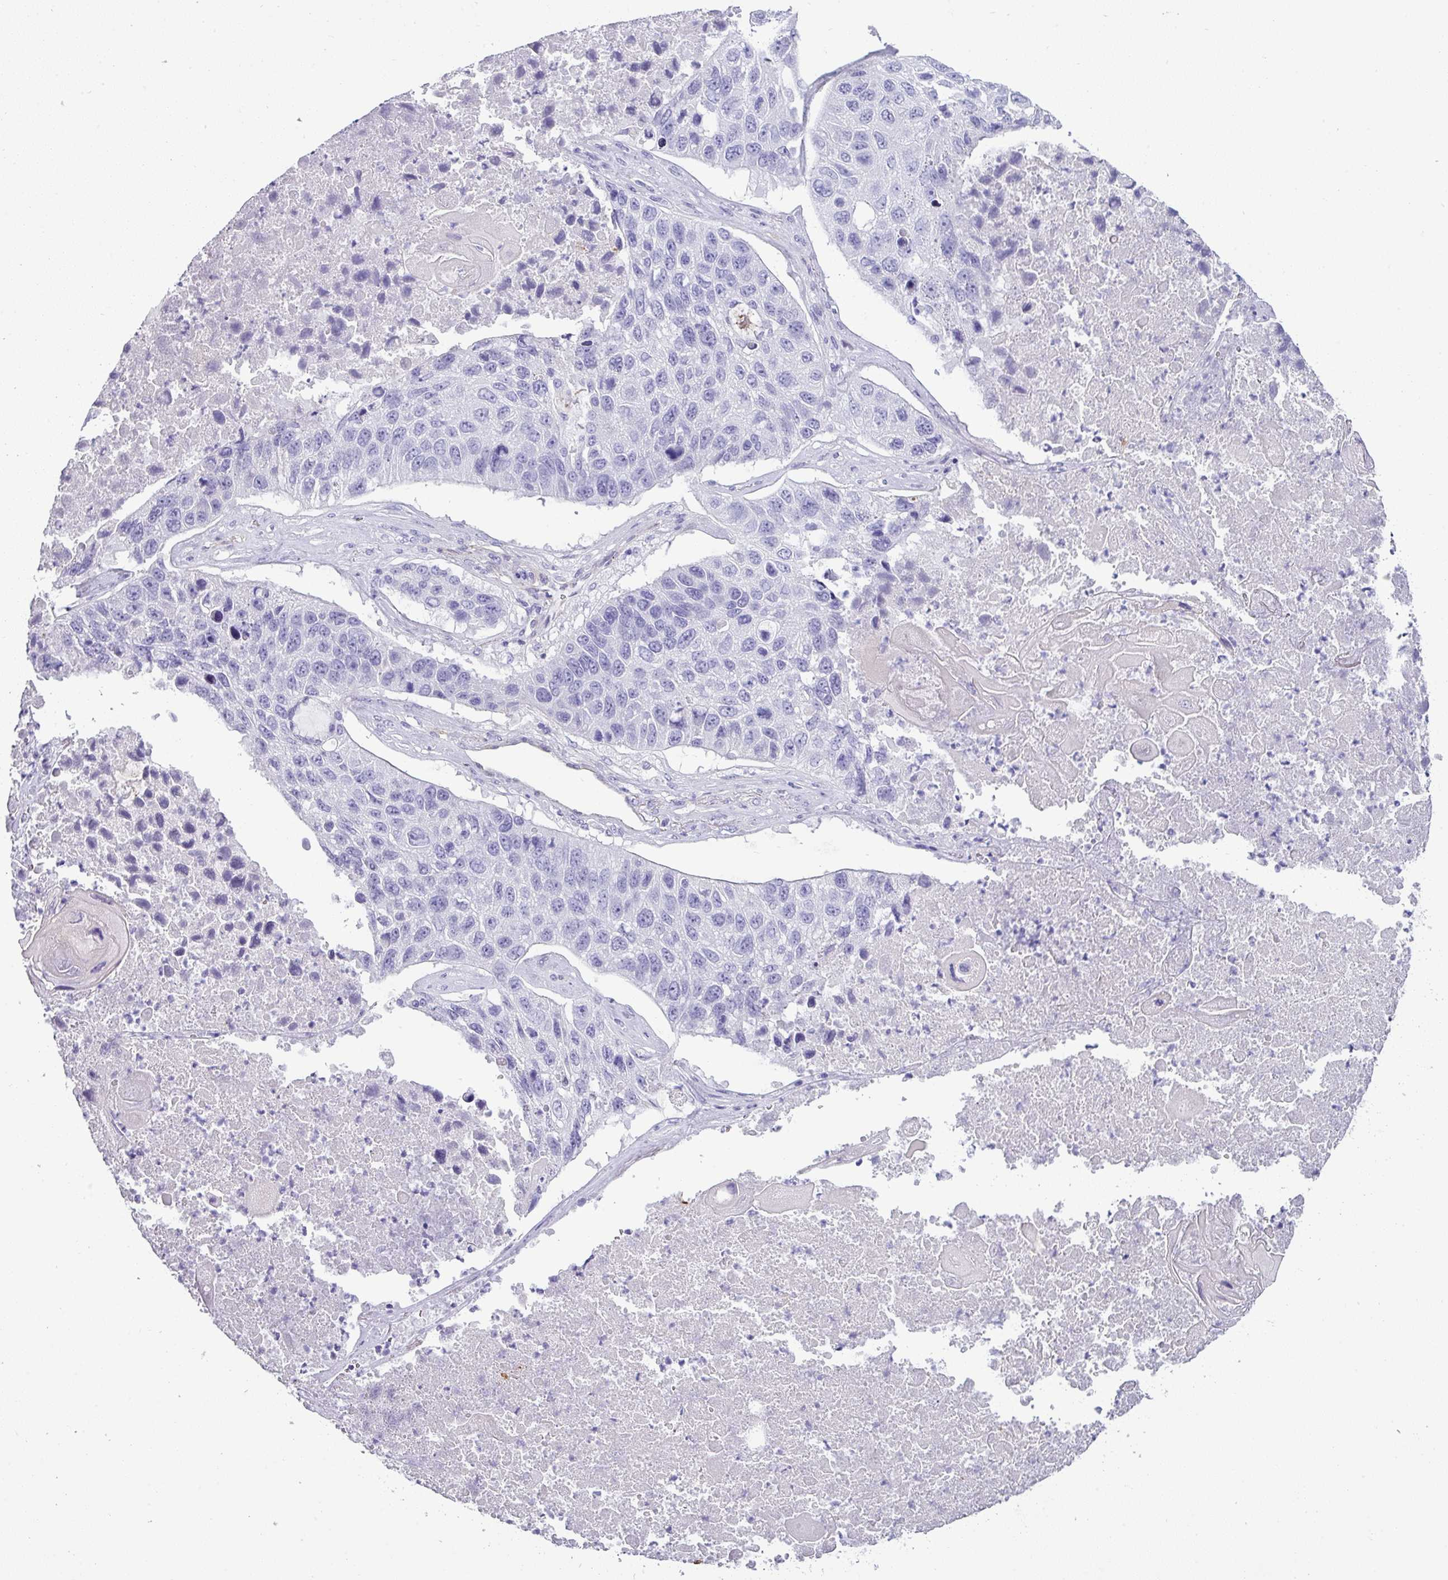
{"staining": {"intensity": "negative", "quantity": "none", "location": "none"}, "tissue": "lung cancer", "cell_type": "Tumor cells", "image_type": "cancer", "snomed": [{"axis": "morphology", "description": "Squamous cell carcinoma, NOS"}, {"axis": "topography", "description": "Lung"}], "caption": "Immunohistochemistry (IHC) image of squamous cell carcinoma (lung) stained for a protein (brown), which demonstrates no staining in tumor cells.", "gene": "VCX2", "patient": {"sex": "male", "age": 61}}